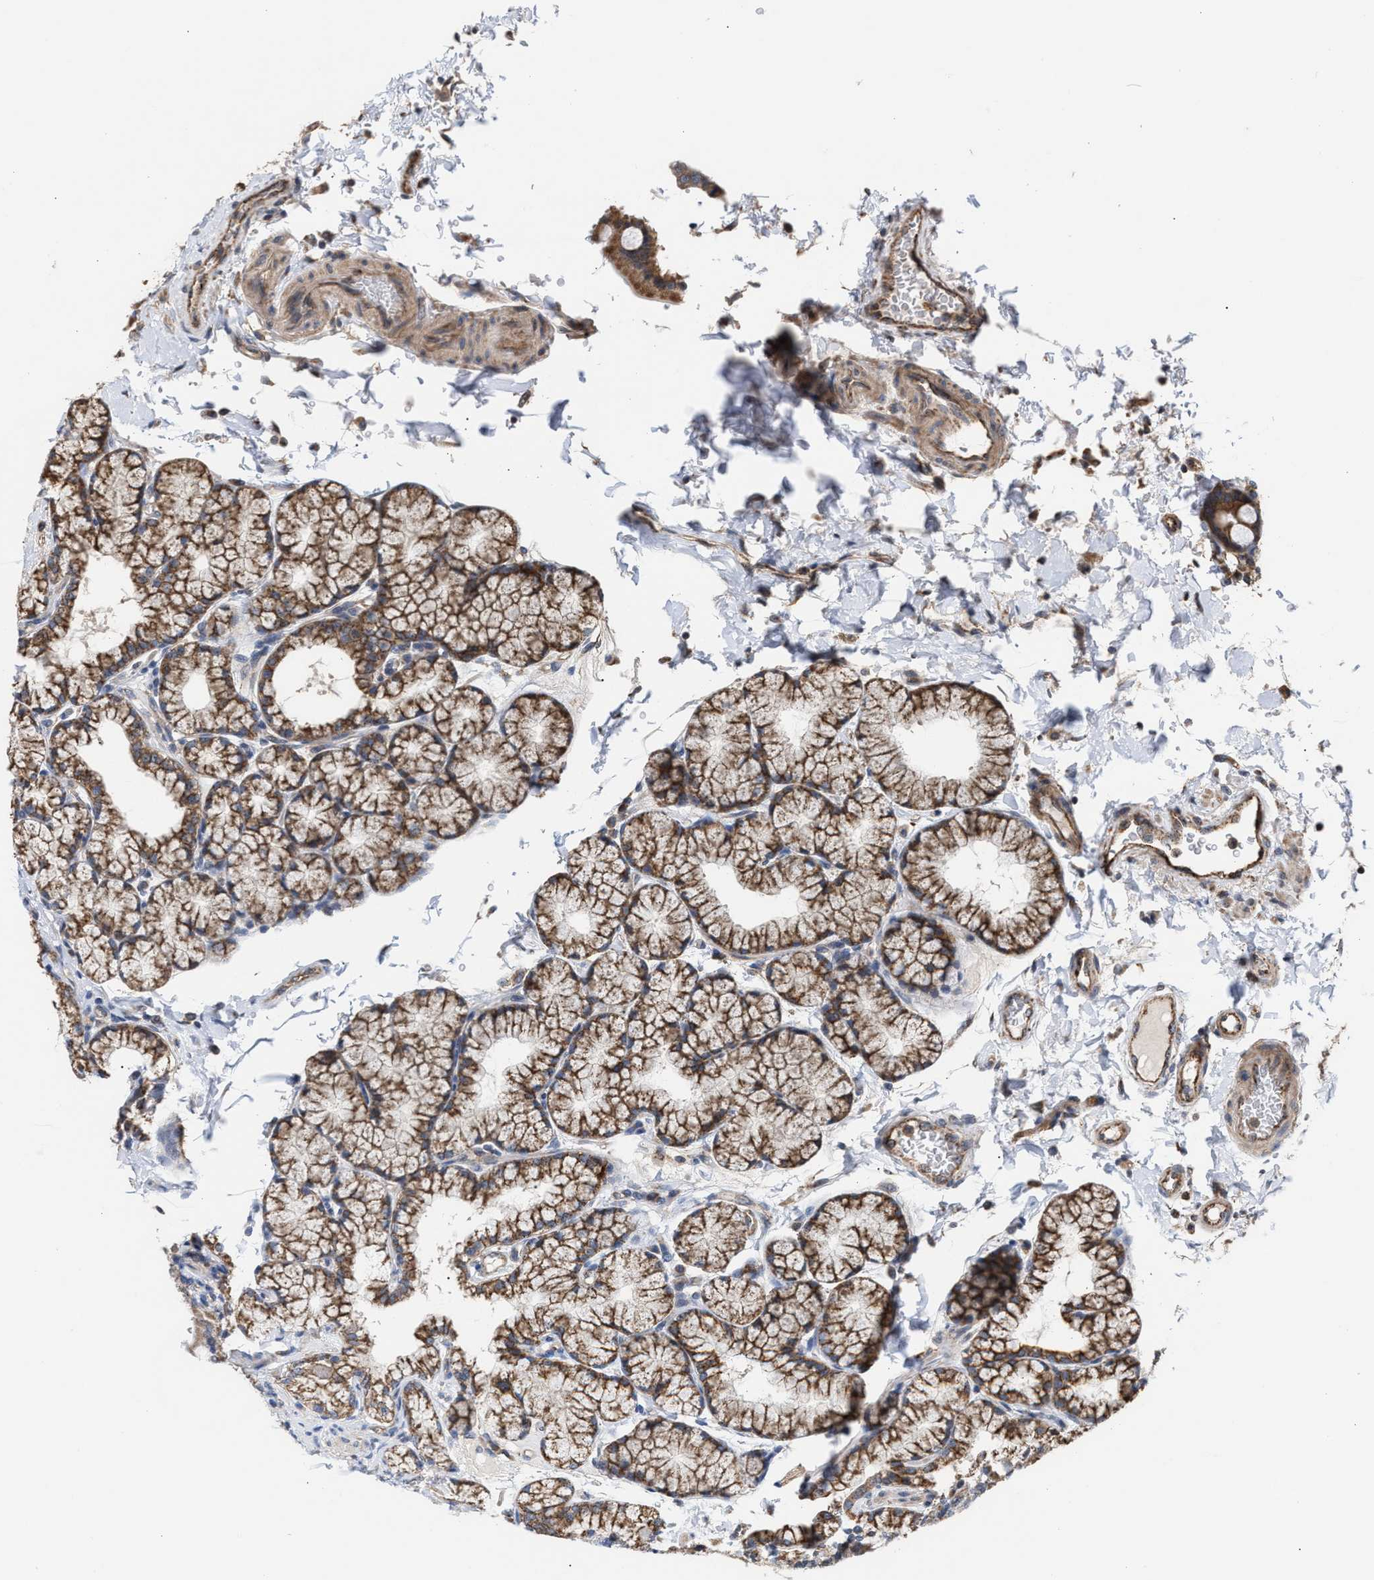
{"staining": {"intensity": "moderate", "quantity": ">75%", "location": "cytoplasmic/membranous"}, "tissue": "duodenum", "cell_type": "Glandular cells", "image_type": "normal", "snomed": [{"axis": "morphology", "description": "Normal tissue, NOS"}, {"axis": "topography", "description": "Duodenum"}], "caption": "A medium amount of moderate cytoplasmic/membranous positivity is identified in approximately >75% of glandular cells in unremarkable duodenum. (Stains: DAB in brown, nuclei in blue, Microscopy: brightfield microscopy at high magnification).", "gene": "EXOSC2", "patient": {"sex": "male", "age": 50}}